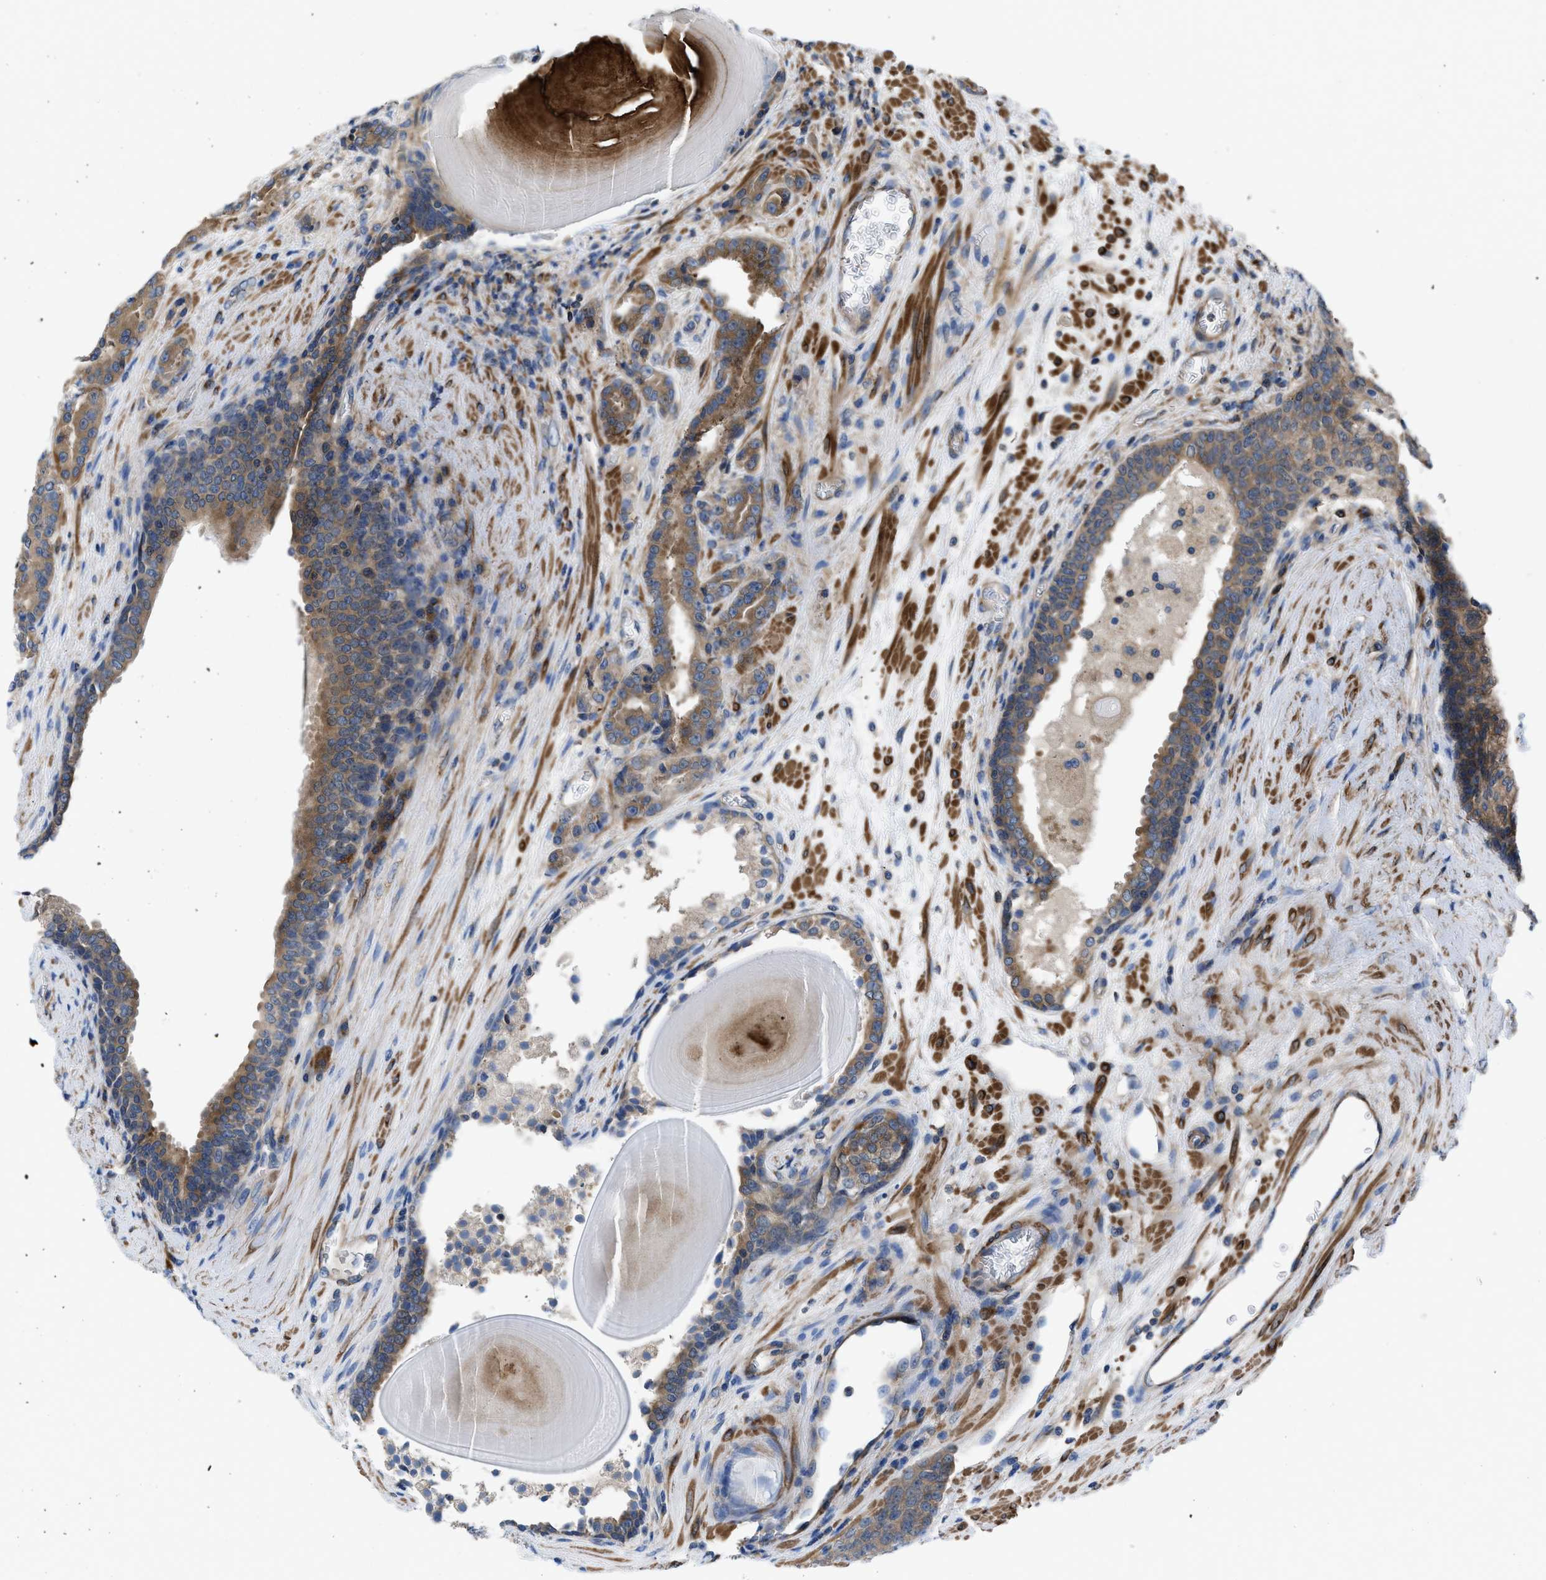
{"staining": {"intensity": "moderate", "quantity": ">75%", "location": "cytoplasmic/membranous"}, "tissue": "prostate cancer", "cell_type": "Tumor cells", "image_type": "cancer", "snomed": [{"axis": "morphology", "description": "Adenocarcinoma, High grade"}, {"axis": "topography", "description": "Prostate"}], "caption": "A medium amount of moderate cytoplasmic/membranous expression is present in approximately >75% of tumor cells in prostate adenocarcinoma (high-grade) tissue. (DAB (3,3'-diaminobenzidine) IHC with brightfield microscopy, high magnification).", "gene": "CHKB", "patient": {"sex": "male", "age": 60}}